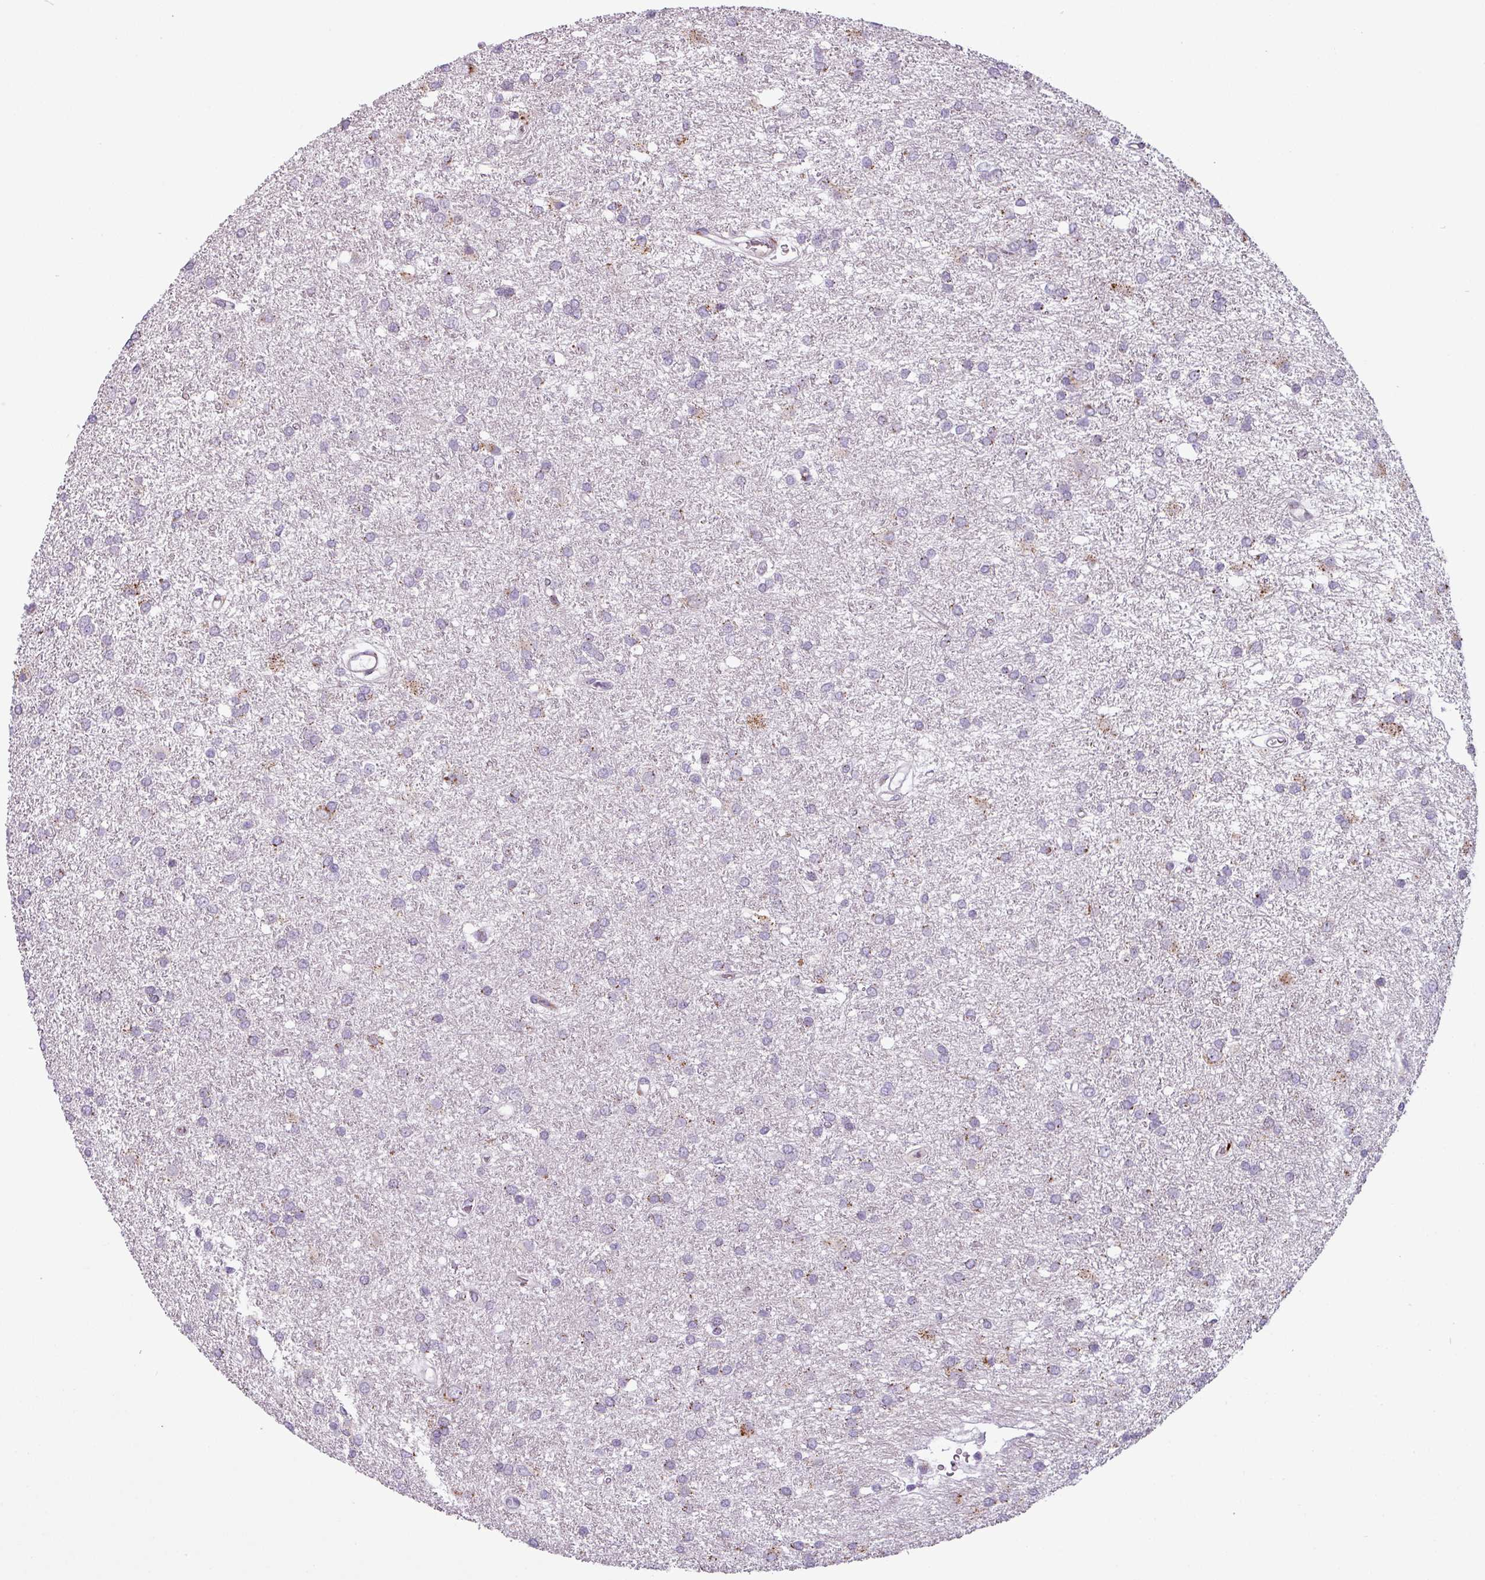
{"staining": {"intensity": "weak", "quantity": "<25%", "location": "cytoplasmic/membranous"}, "tissue": "glioma", "cell_type": "Tumor cells", "image_type": "cancer", "snomed": [{"axis": "morphology", "description": "Glioma, malignant, High grade"}, {"axis": "topography", "description": "Brain"}], "caption": "High magnification brightfield microscopy of glioma stained with DAB (brown) and counterstained with hematoxylin (blue): tumor cells show no significant staining.", "gene": "MAP7D2", "patient": {"sex": "female", "age": 50}}